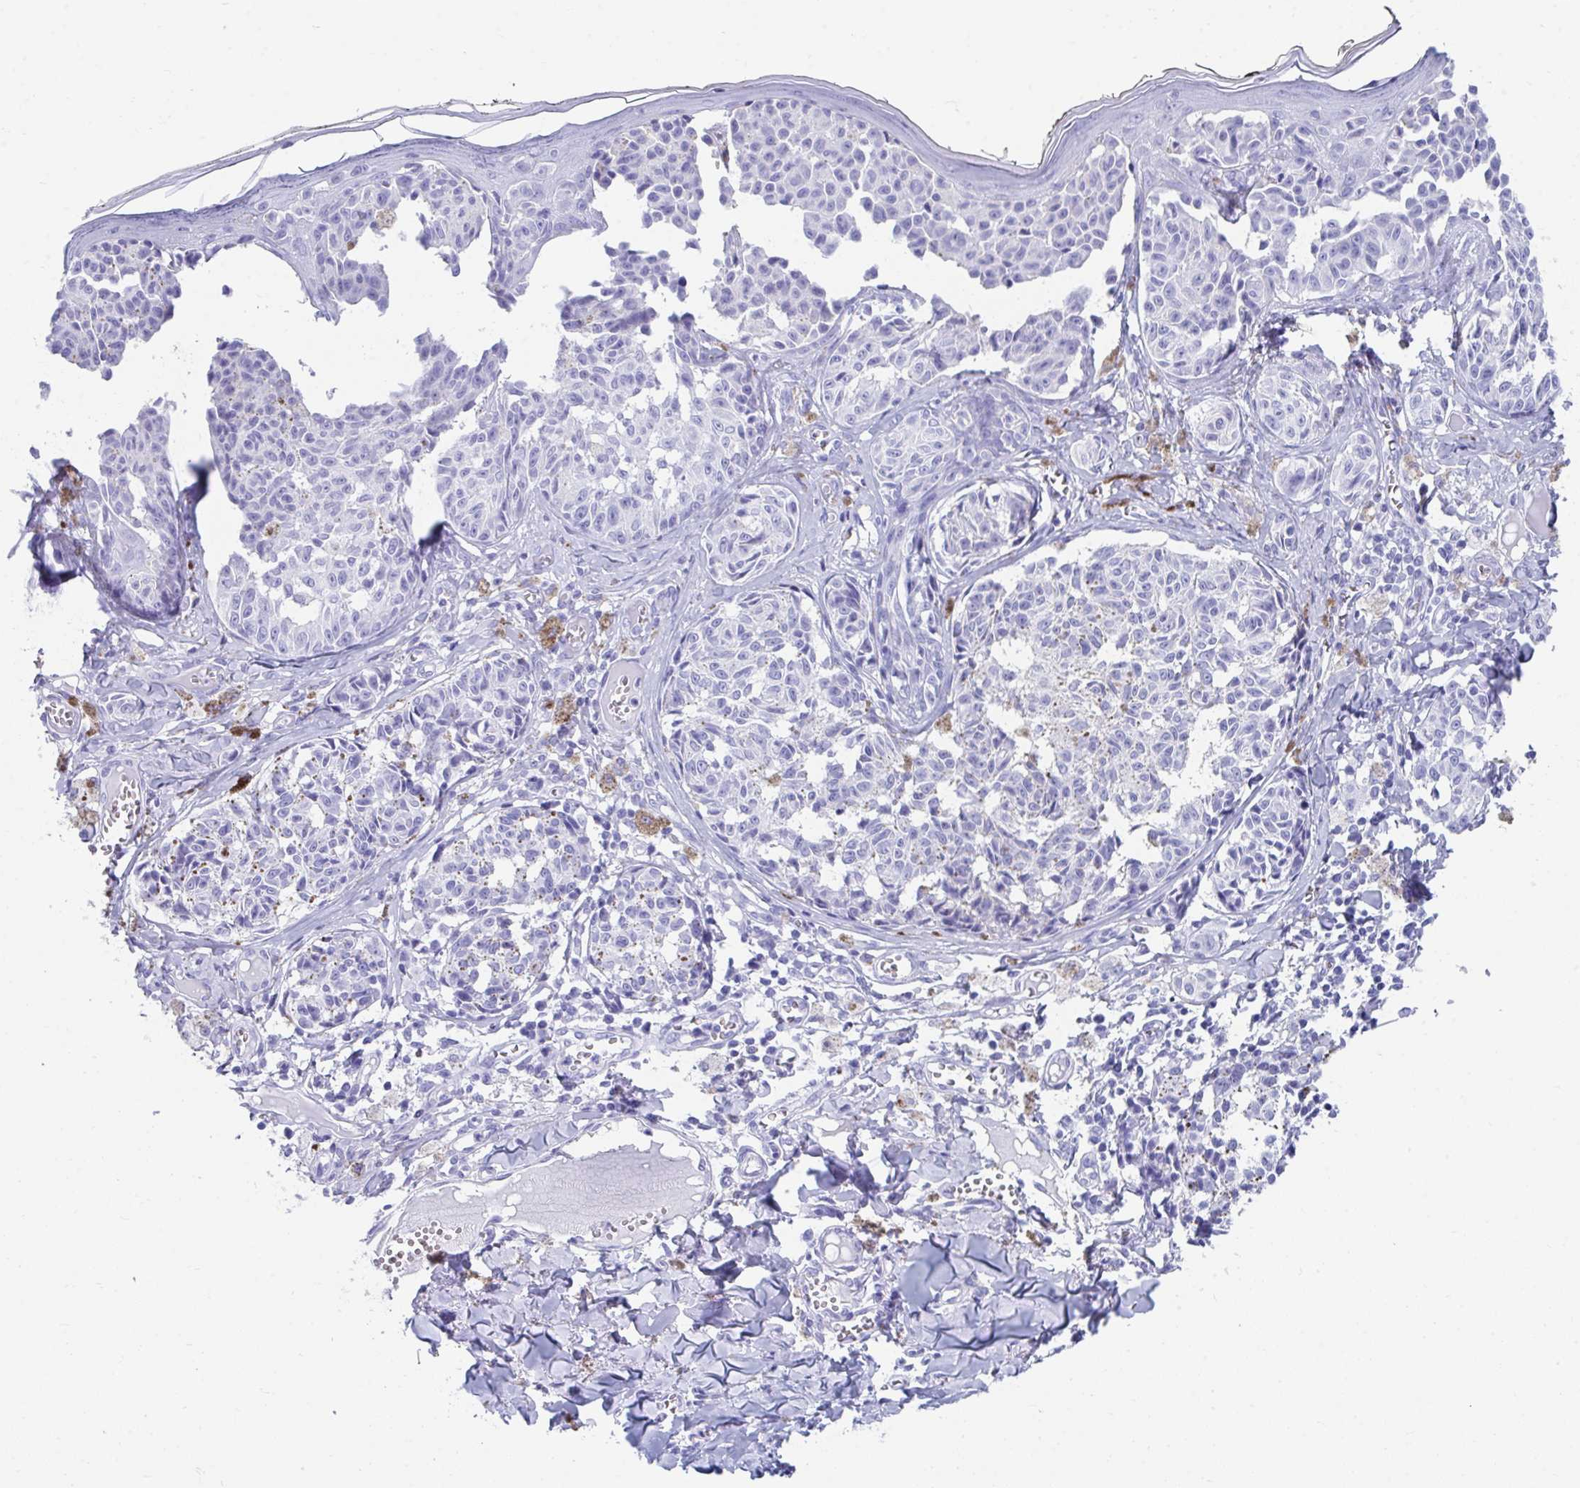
{"staining": {"intensity": "negative", "quantity": "none", "location": "none"}, "tissue": "melanoma", "cell_type": "Tumor cells", "image_type": "cancer", "snomed": [{"axis": "morphology", "description": "Malignant melanoma, NOS"}, {"axis": "topography", "description": "Skin"}], "caption": "Tumor cells show no significant staining in melanoma.", "gene": "HGD", "patient": {"sex": "female", "age": 43}}